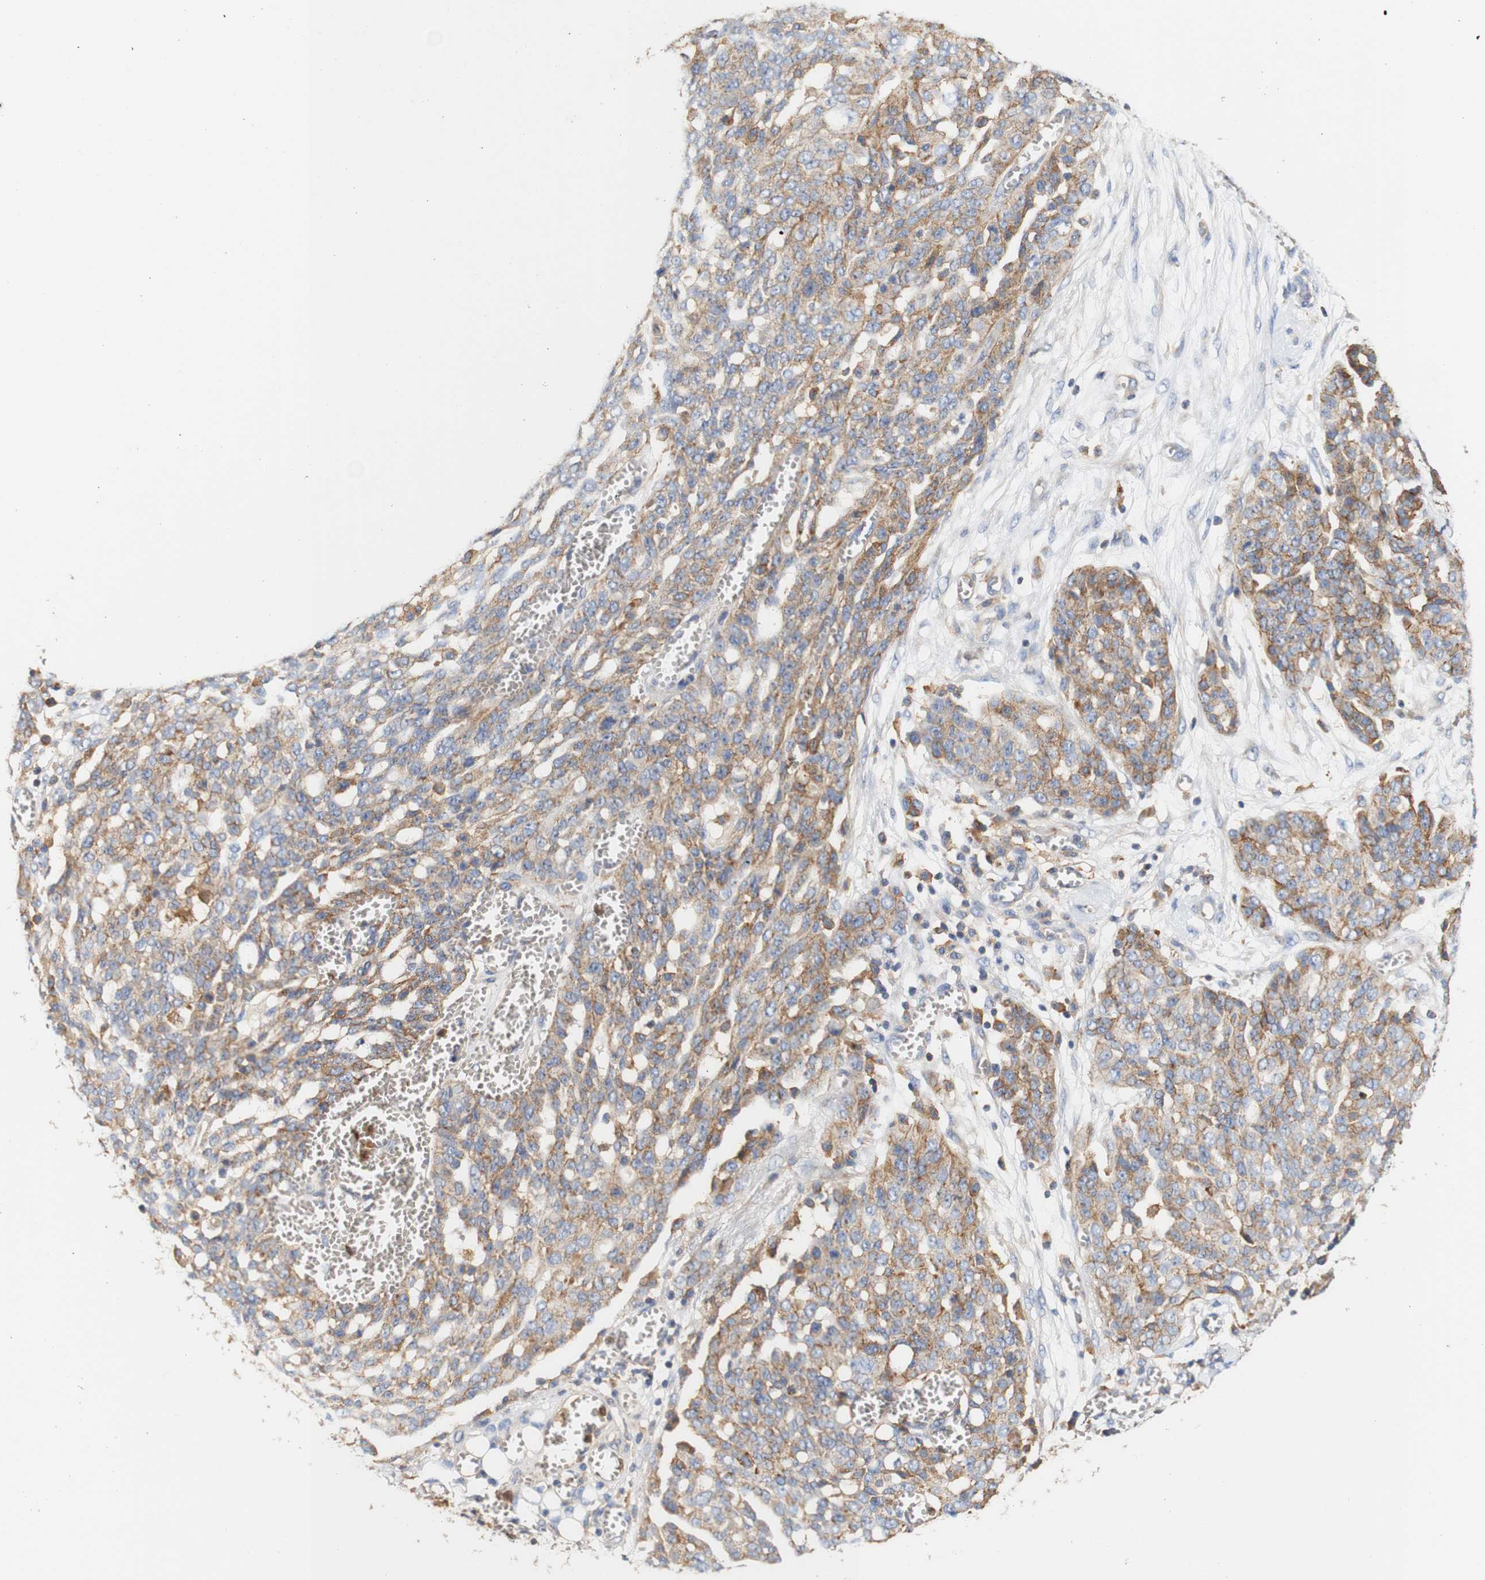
{"staining": {"intensity": "moderate", "quantity": ">75%", "location": "cytoplasmic/membranous"}, "tissue": "ovarian cancer", "cell_type": "Tumor cells", "image_type": "cancer", "snomed": [{"axis": "morphology", "description": "Cystadenocarcinoma, serous, NOS"}, {"axis": "topography", "description": "Soft tissue"}, {"axis": "topography", "description": "Ovary"}], "caption": "A micrograph of ovarian cancer (serous cystadenocarcinoma) stained for a protein reveals moderate cytoplasmic/membranous brown staining in tumor cells.", "gene": "PCDH7", "patient": {"sex": "female", "age": 57}}